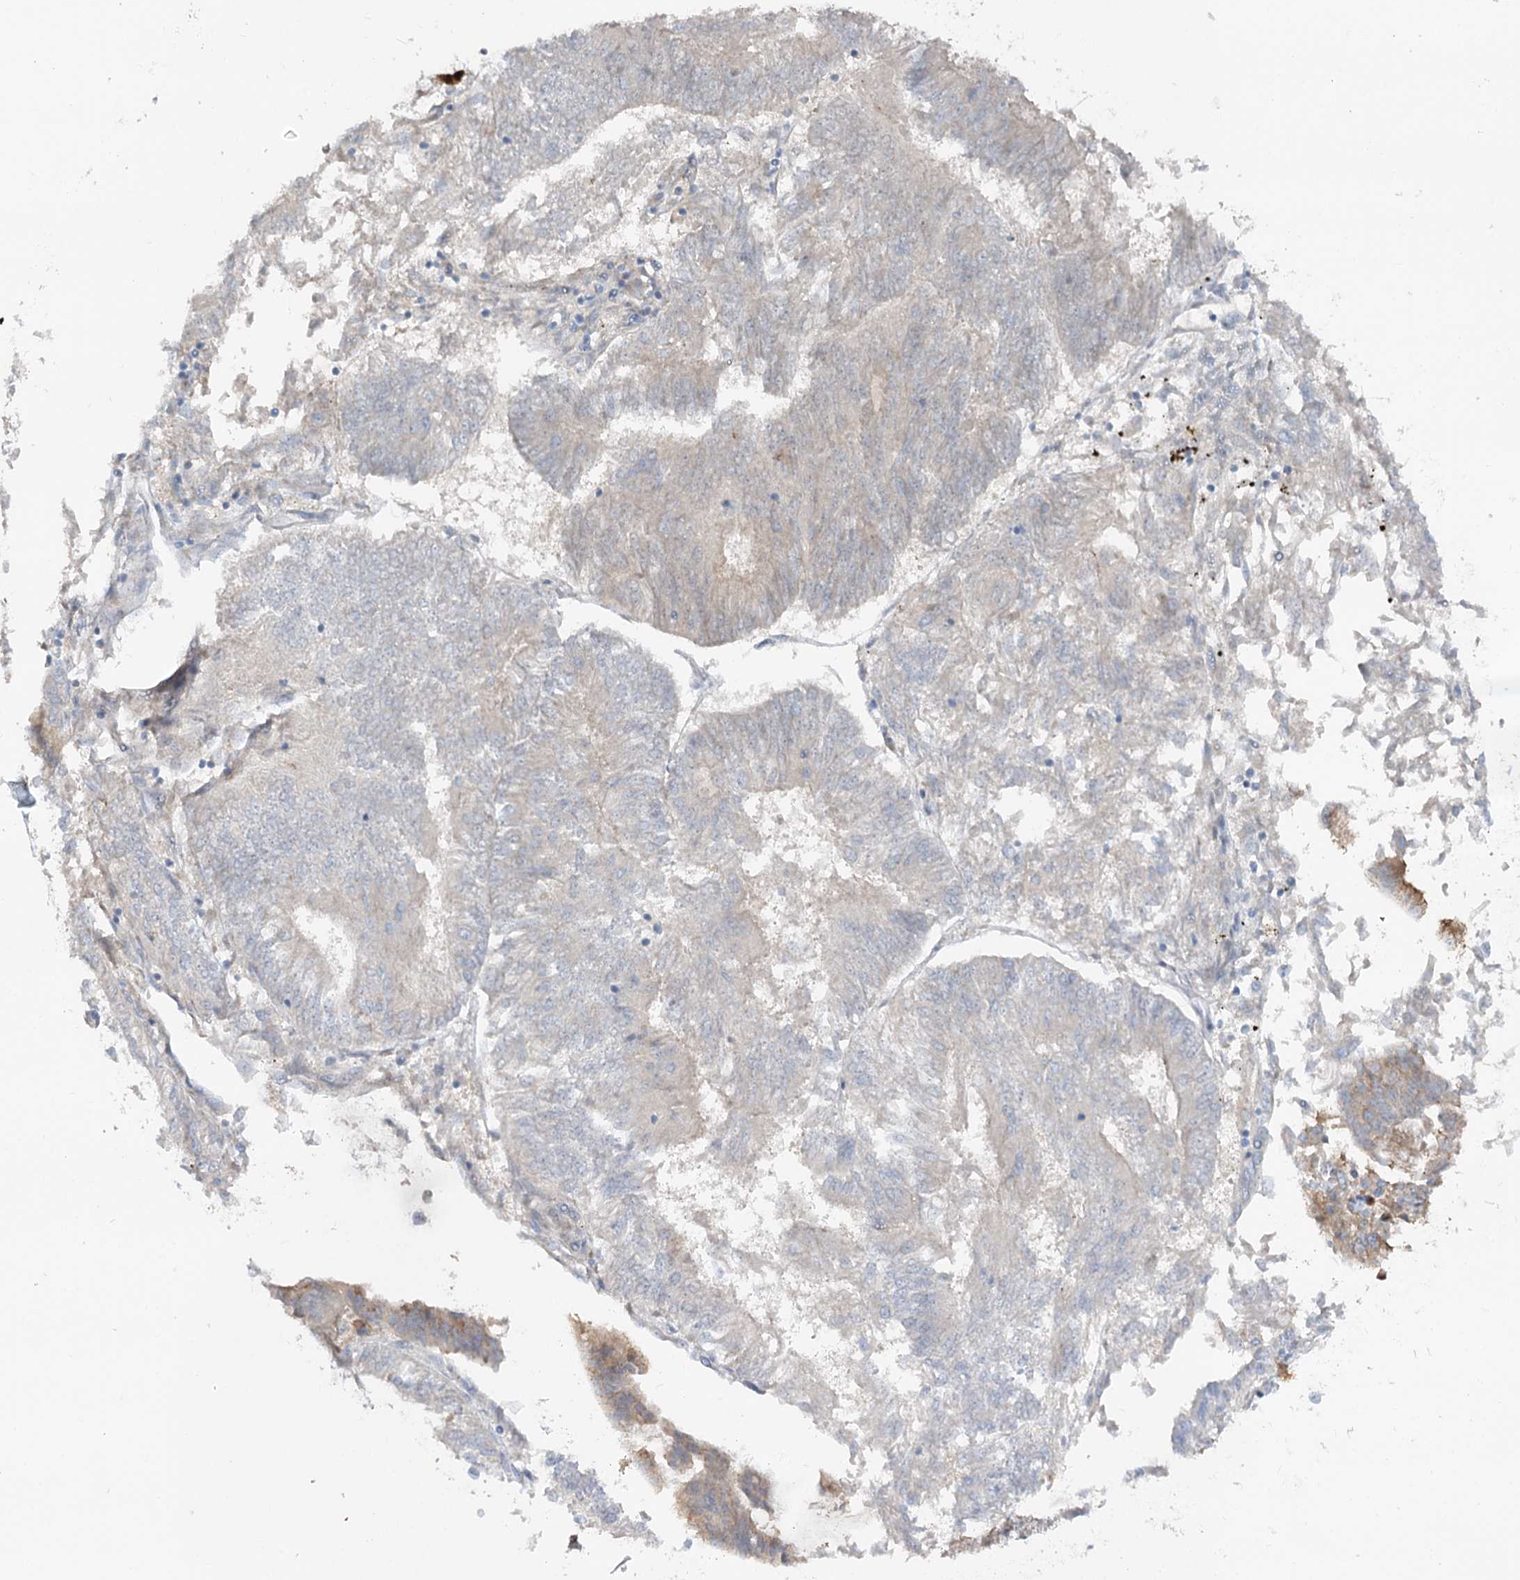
{"staining": {"intensity": "weak", "quantity": "<25%", "location": "cytoplasmic/membranous"}, "tissue": "endometrial cancer", "cell_type": "Tumor cells", "image_type": "cancer", "snomed": [{"axis": "morphology", "description": "Adenocarcinoma, NOS"}, {"axis": "topography", "description": "Endometrium"}], "caption": "IHC histopathology image of neoplastic tissue: endometrial cancer (adenocarcinoma) stained with DAB demonstrates no significant protein expression in tumor cells.", "gene": "FGF19", "patient": {"sex": "female", "age": 86}}